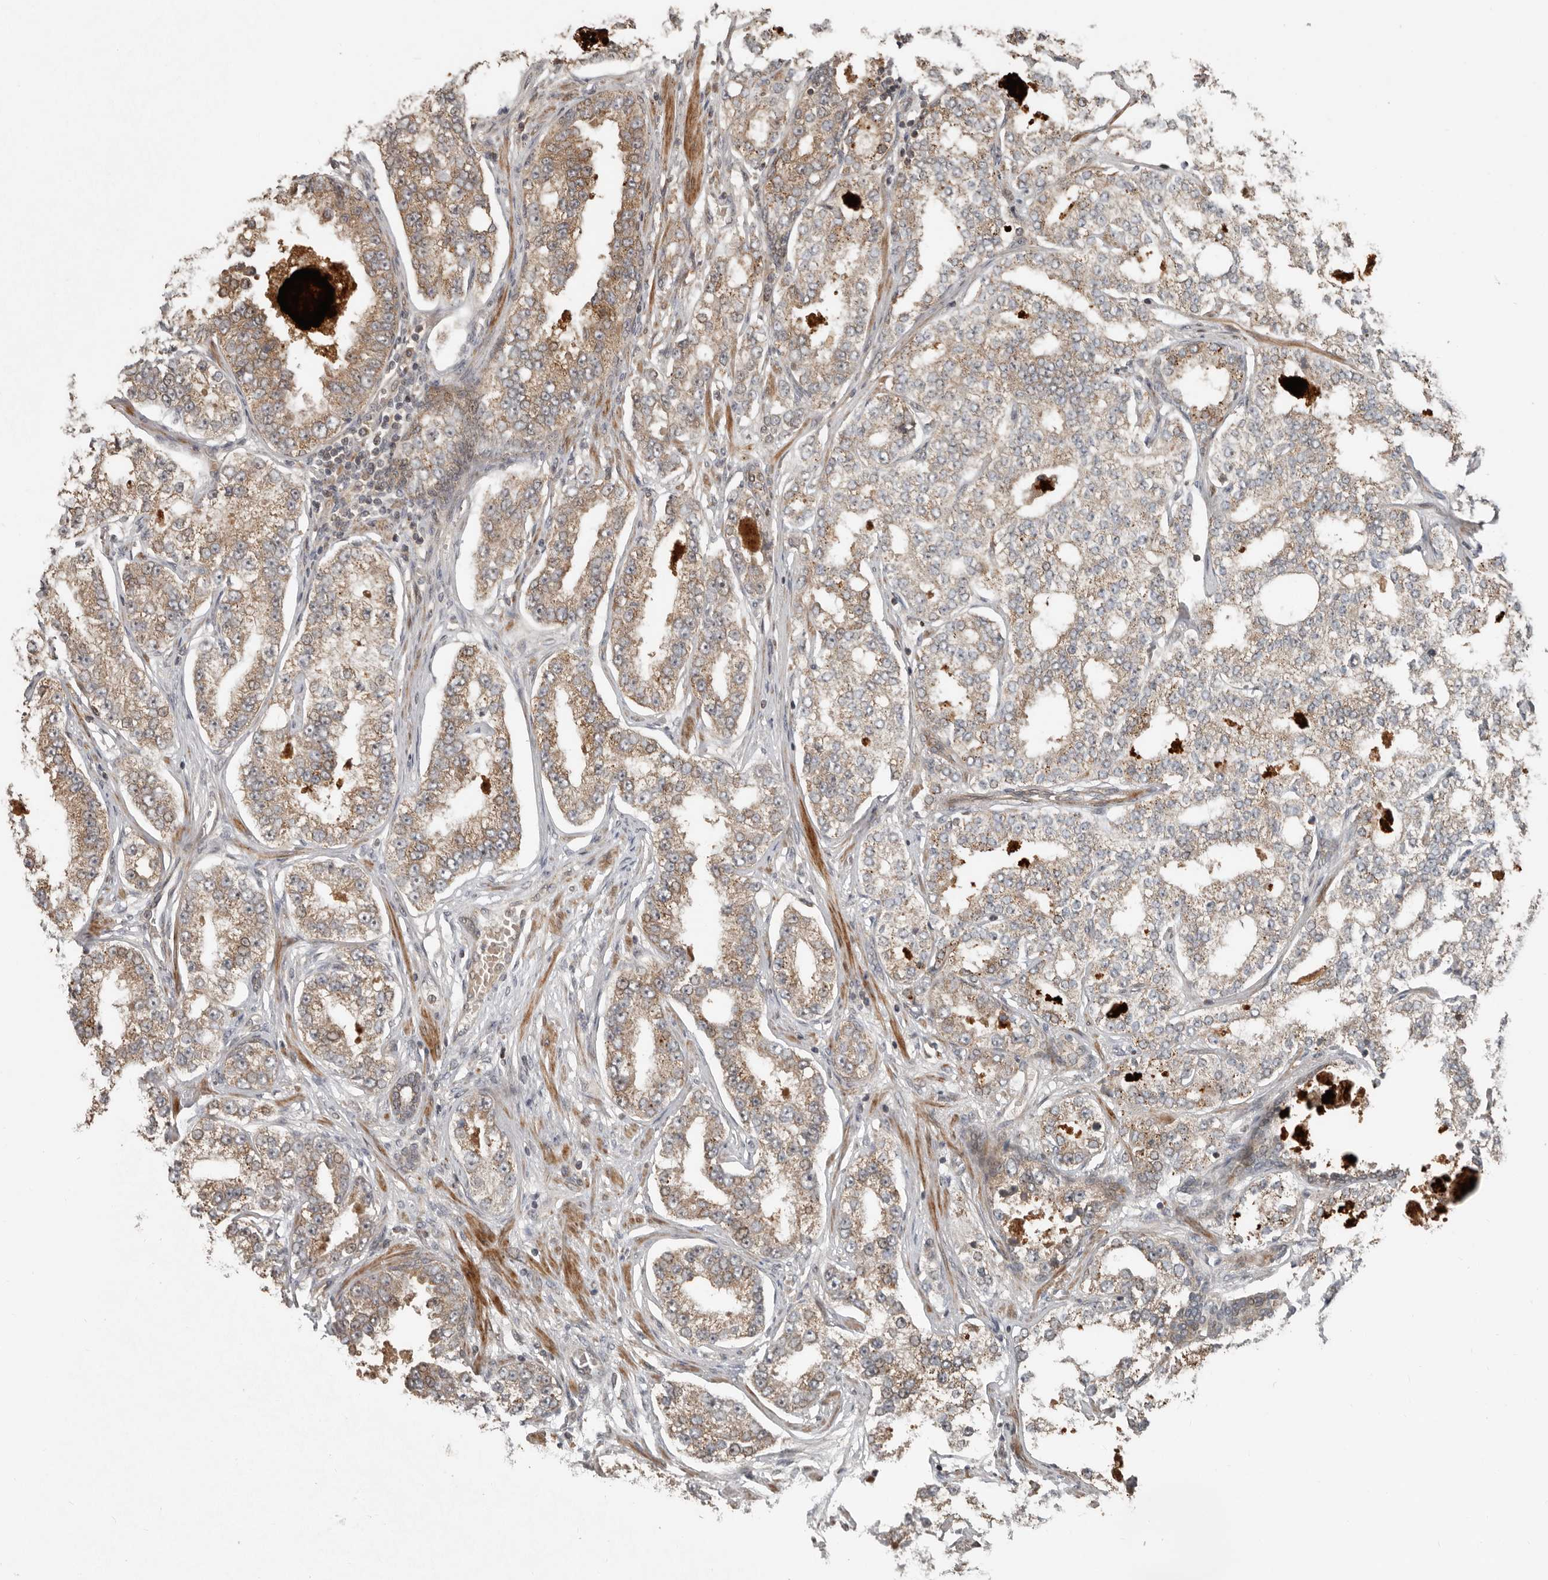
{"staining": {"intensity": "moderate", "quantity": ">75%", "location": "cytoplasmic/membranous"}, "tissue": "prostate cancer", "cell_type": "Tumor cells", "image_type": "cancer", "snomed": [{"axis": "morphology", "description": "Normal tissue, NOS"}, {"axis": "morphology", "description": "Adenocarcinoma, High grade"}, {"axis": "topography", "description": "Prostate"}], "caption": "Prostate high-grade adenocarcinoma stained with a brown dye exhibits moderate cytoplasmic/membranous positive staining in approximately >75% of tumor cells.", "gene": "SLC6A7", "patient": {"sex": "male", "age": 83}}